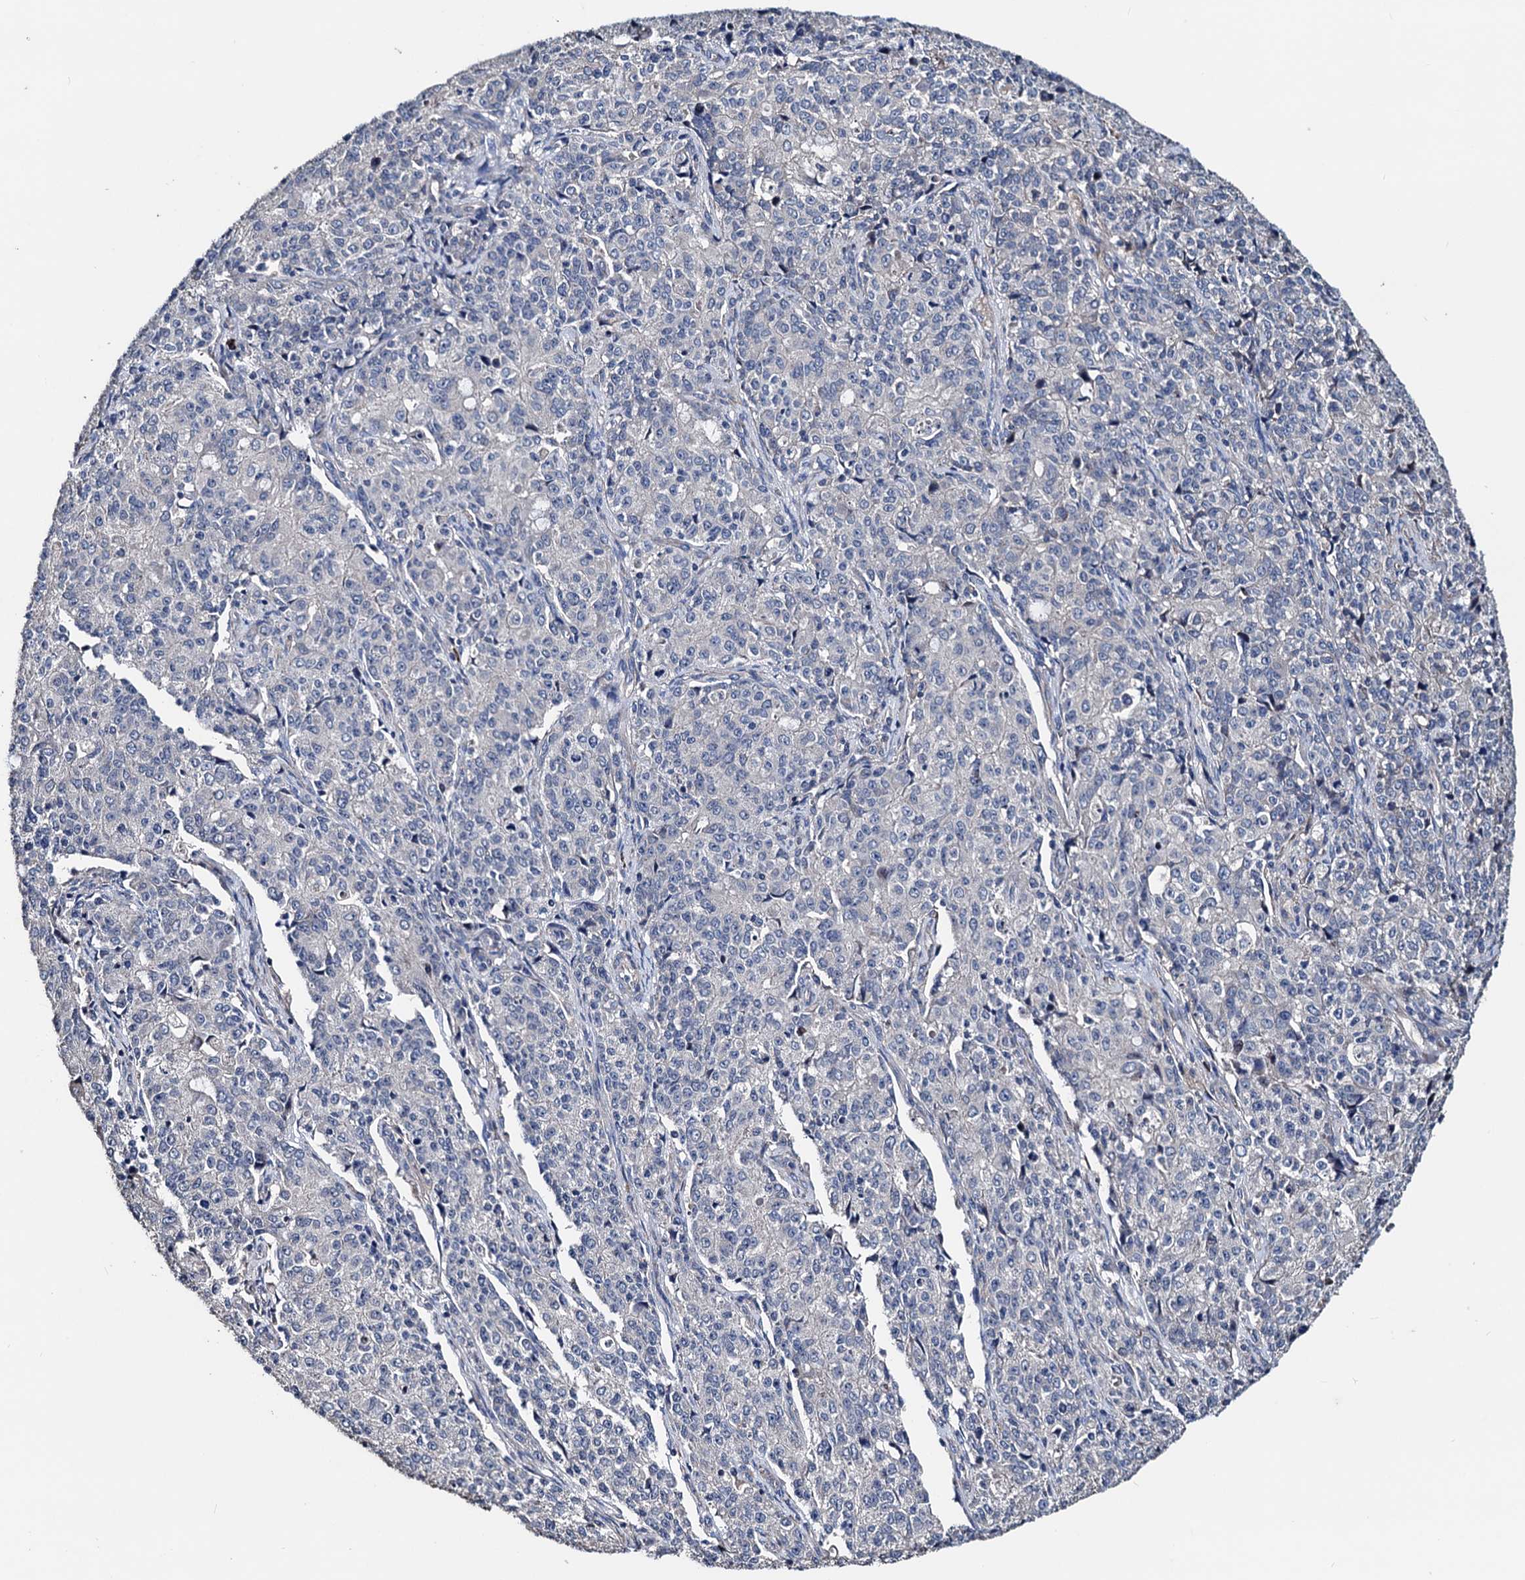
{"staining": {"intensity": "negative", "quantity": "none", "location": "none"}, "tissue": "endometrial cancer", "cell_type": "Tumor cells", "image_type": "cancer", "snomed": [{"axis": "morphology", "description": "Adenocarcinoma, NOS"}, {"axis": "topography", "description": "Endometrium"}], "caption": "This photomicrograph is of endometrial cancer (adenocarcinoma) stained with immunohistochemistry to label a protein in brown with the nuclei are counter-stained blue. There is no positivity in tumor cells. The staining was performed using DAB (3,3'-diaminobenzidine) to visualize the protein expression in brown, while the nuclei were stained in blue with hematoxylin (Magnification: 20x).", "gene": "AKAP11", "patient": {"sex": "female", "age": 50}}